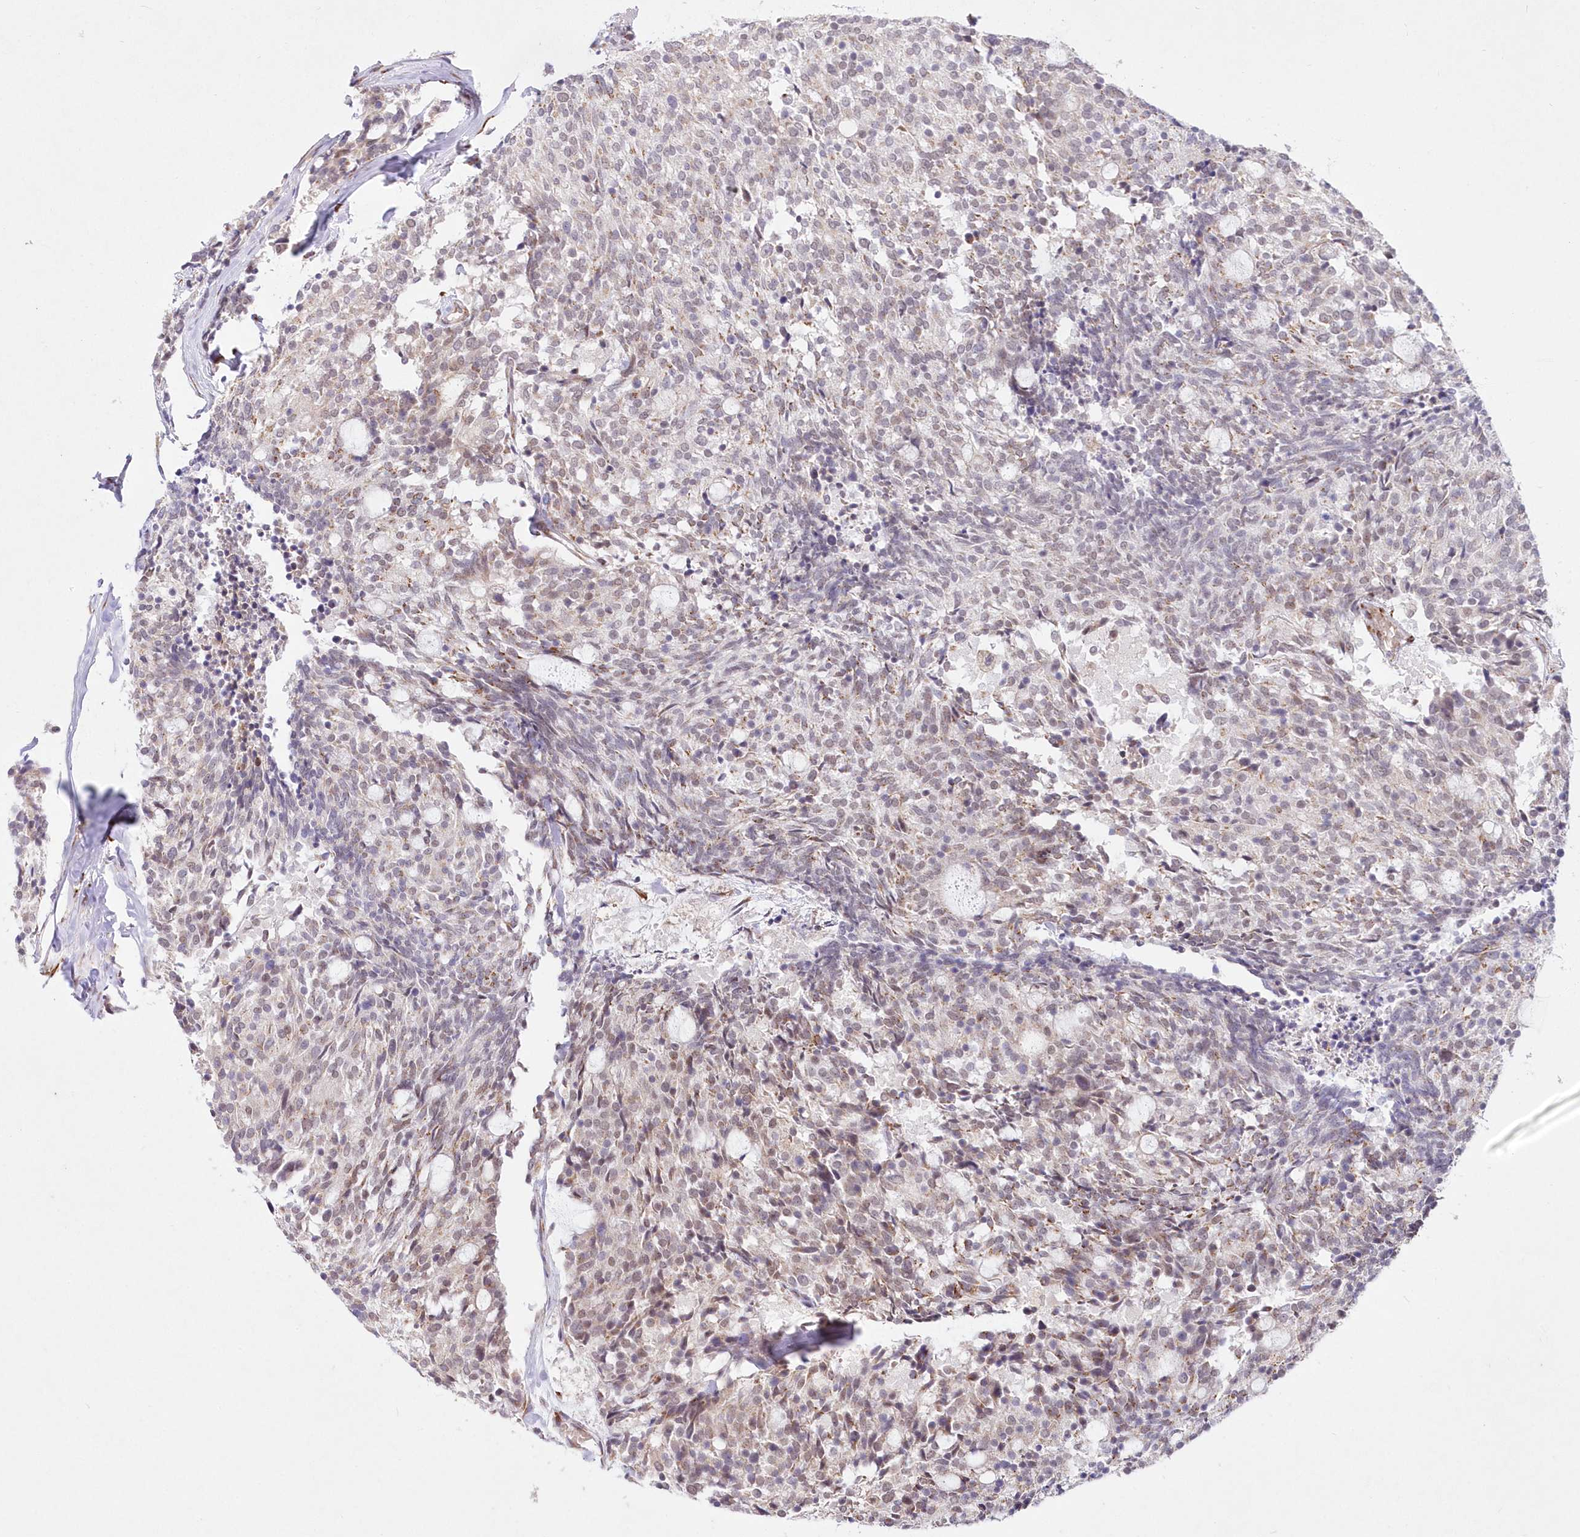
{"staining": {"intensity": "weak", "quantity": "<25%", "location": "nuclear"}, "tissue": "carcinoid", "cell_type": "Tumor cells", "image_type": "cancer", "snomed": [{"axis": "morphology", "description": "Carcinoid, malignant, NOS"}, {"axis": "topography", "description": "Pancreas"}], "caption": "This photomicrograph is of carcinoid stained with IHC to label a protein in brown with the nuclei are counter-stained blue. There is no positivity in tumor cells.", "gene": "LDB1", "patient": {"sex": "female", "age": 54}}